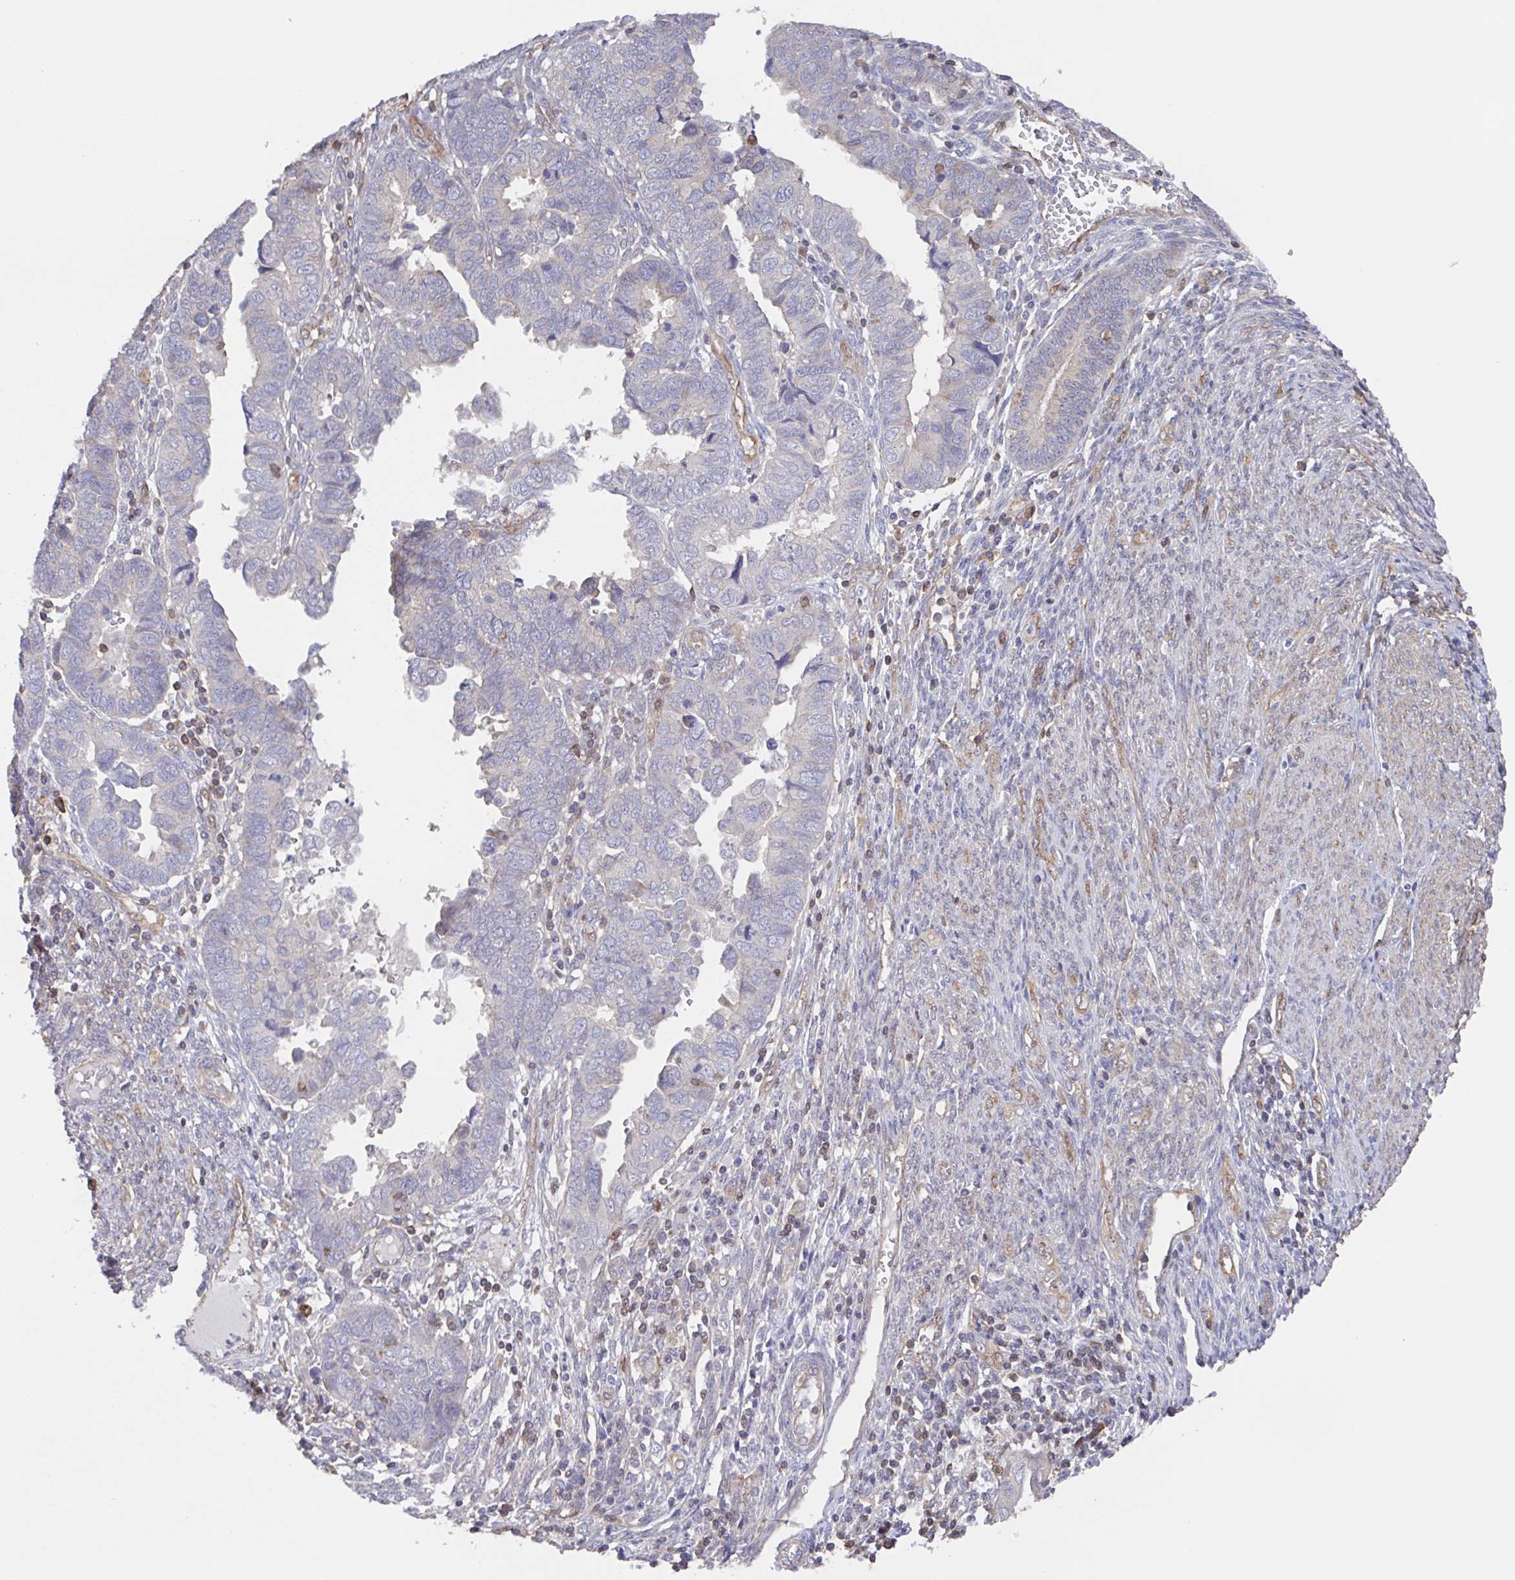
{"staining": {"intensity": "negative", "quantity": "none", "location": "none"}, "tissue": "endometrial cancer", "cell_type": "Tumor cells", "image_type": "cancer", "snomed": [{"axis": "morphology", "description": "Adenocarcinoma, NOS"}, {"axis": "topography", "description": "Endometrium"}], "caption": "An image of endometrial adenocarcinoma stained for a protein exhibits no brown staining in tumor cells.", "gene": "AGFG2", "patient": {"sex": "female", "age": 79}}